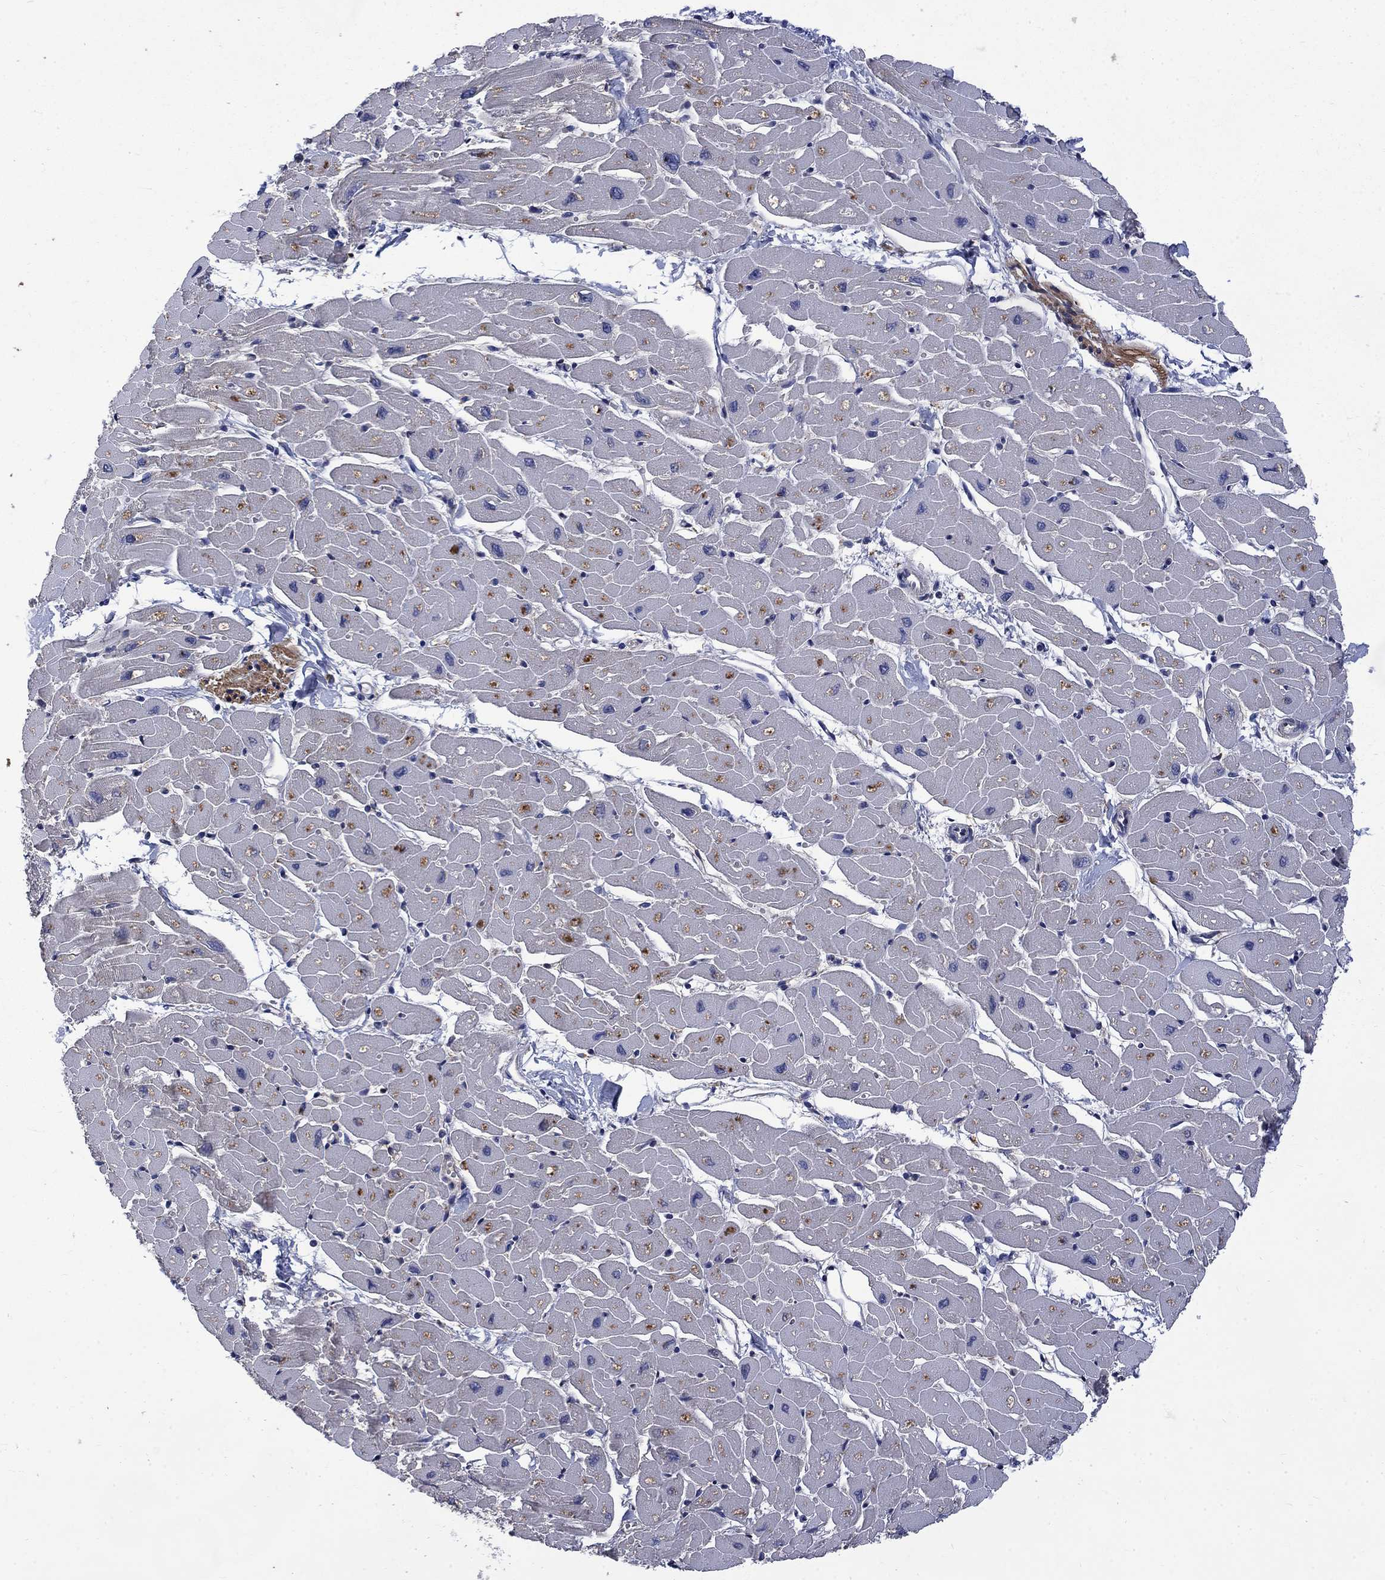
{"staining": {"intensity": "negative", "quantity": "none", "location": "none"}, "tissue": "heart muscle", "cell_type": "Cardiomyocytes", "image_type": "normal", "snomed": [{"axis": "morphology", "description": "Normal tissue, NOS"}, {"axis": "topography", "description": "Heart"}], "caption": "Immunohistochemistry image of unremarkable heart muscle: heart muscle stained with DAB demonstrates no significant protein positivity in cardiomyocytes. (DAB (3,3'-diaminobenzidine) immunohistochemistry visualized using brightfield microscopy, high magnification).", "gene": "HSPA12A", "patient": {"sex": "male", "age": 57}}